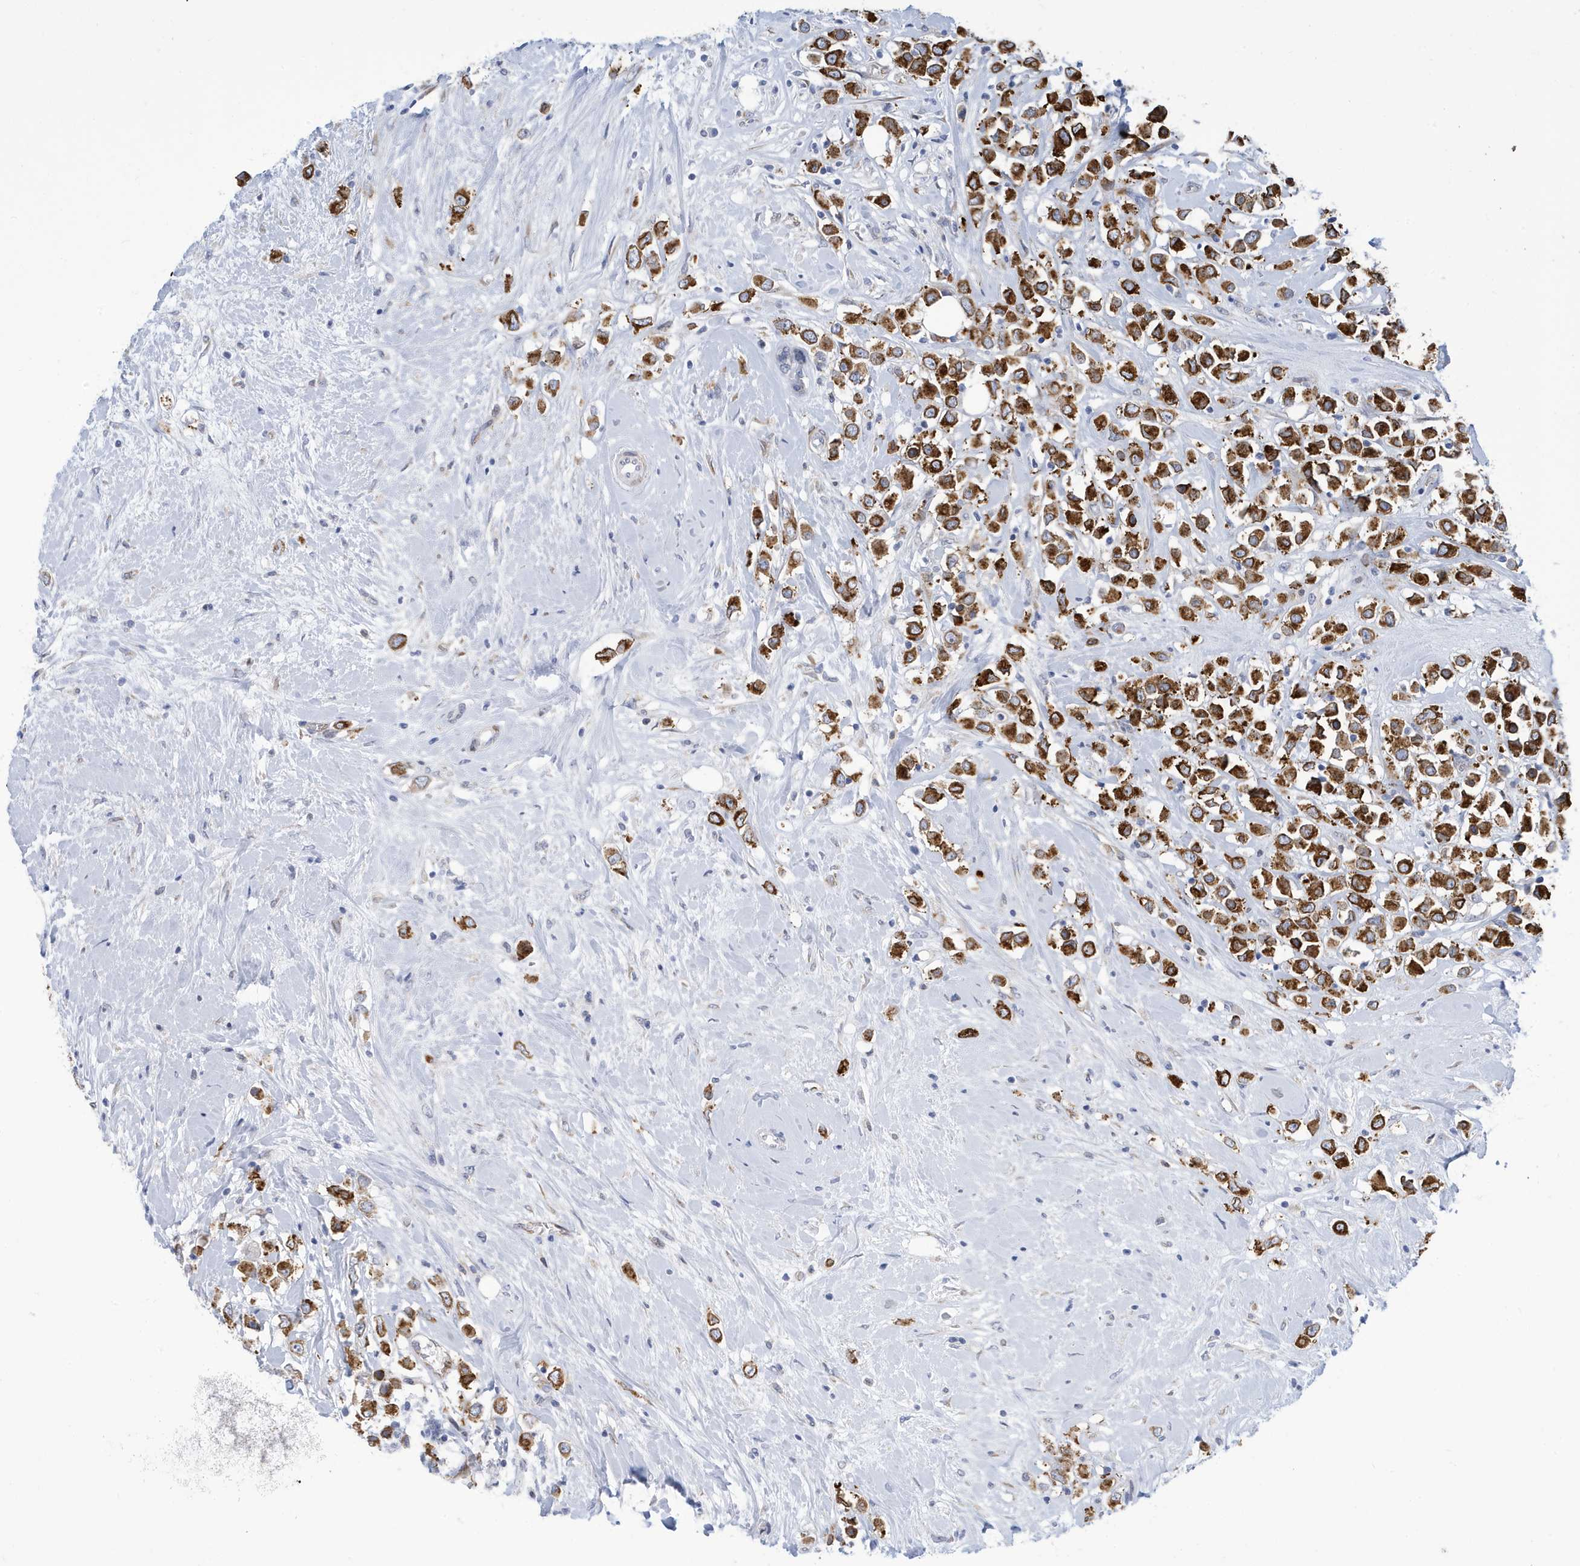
{"staining": {"intensity": "strong", "quantity": ">75%", "location": "cytoplasmic/membranous"}, "tissue": "breast cancer", "cell_type": "Tumor cells", "image_type": "cancer", "snomed": [{"axis": "morphology", "description": "Duct carcinoma"}, {"axis": "topography", "description": "Breast"}], "caption": "Immunohistochemistry (DAB) staining of human breast cancer reveals strong cytoplasmic/membranous protein positivity in approximately >75% of tumor cells.", "gene": "SEMA3F", "patient": {"sex": "female", "age": 61}}